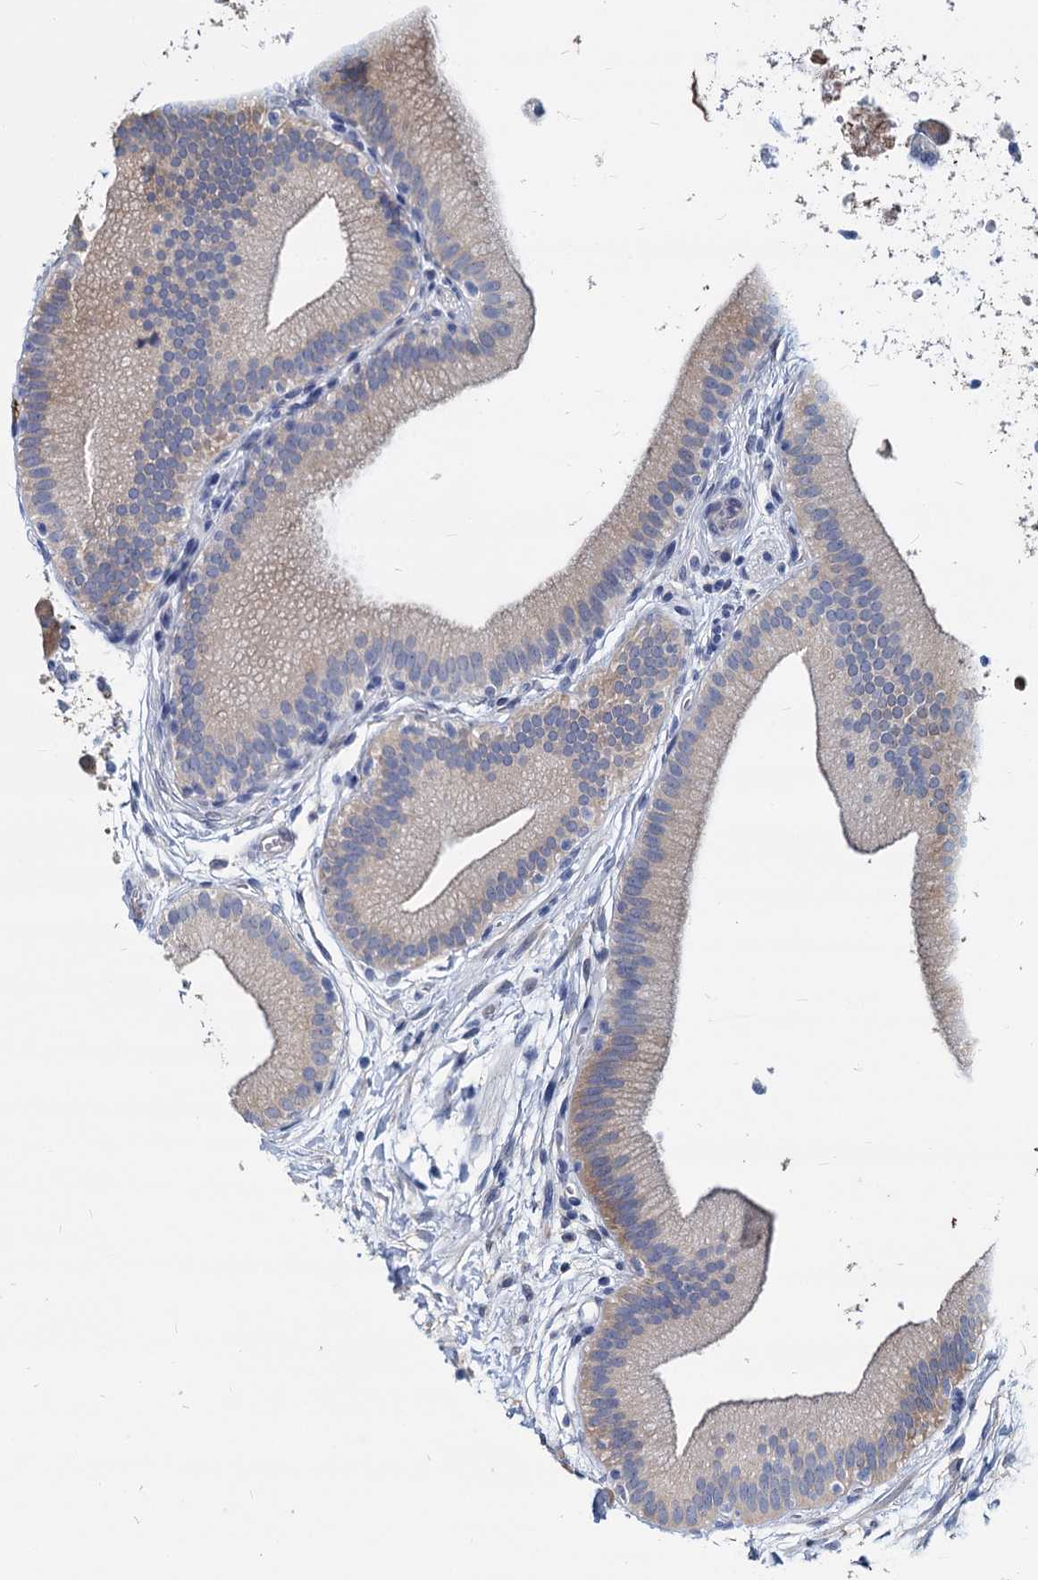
{"staining": {"intensity": "weak", "quantity": "<25%", "location": "cytoplasmic/membranous"}, "tissue": "gallbladder", "cell_type": "Glandular cells", "image_type": "normal", "snomed": [{"axis": "morphology", "description": "Normal tissue, NOS"}, {"axis": "topography", "description": "Gallbladder"}], "caption": "Immunohistochemistry (IHC) photomicrograph of normal gallbladder: gallbladder stained with DAB displays no significant protein positivity in glandular cells. (DAB (3,3'-diaminobenzidine) immunohistochemistry, high magnification).", "gene": "GSTM3", "patient": {"sex": "male", "age": 55}}